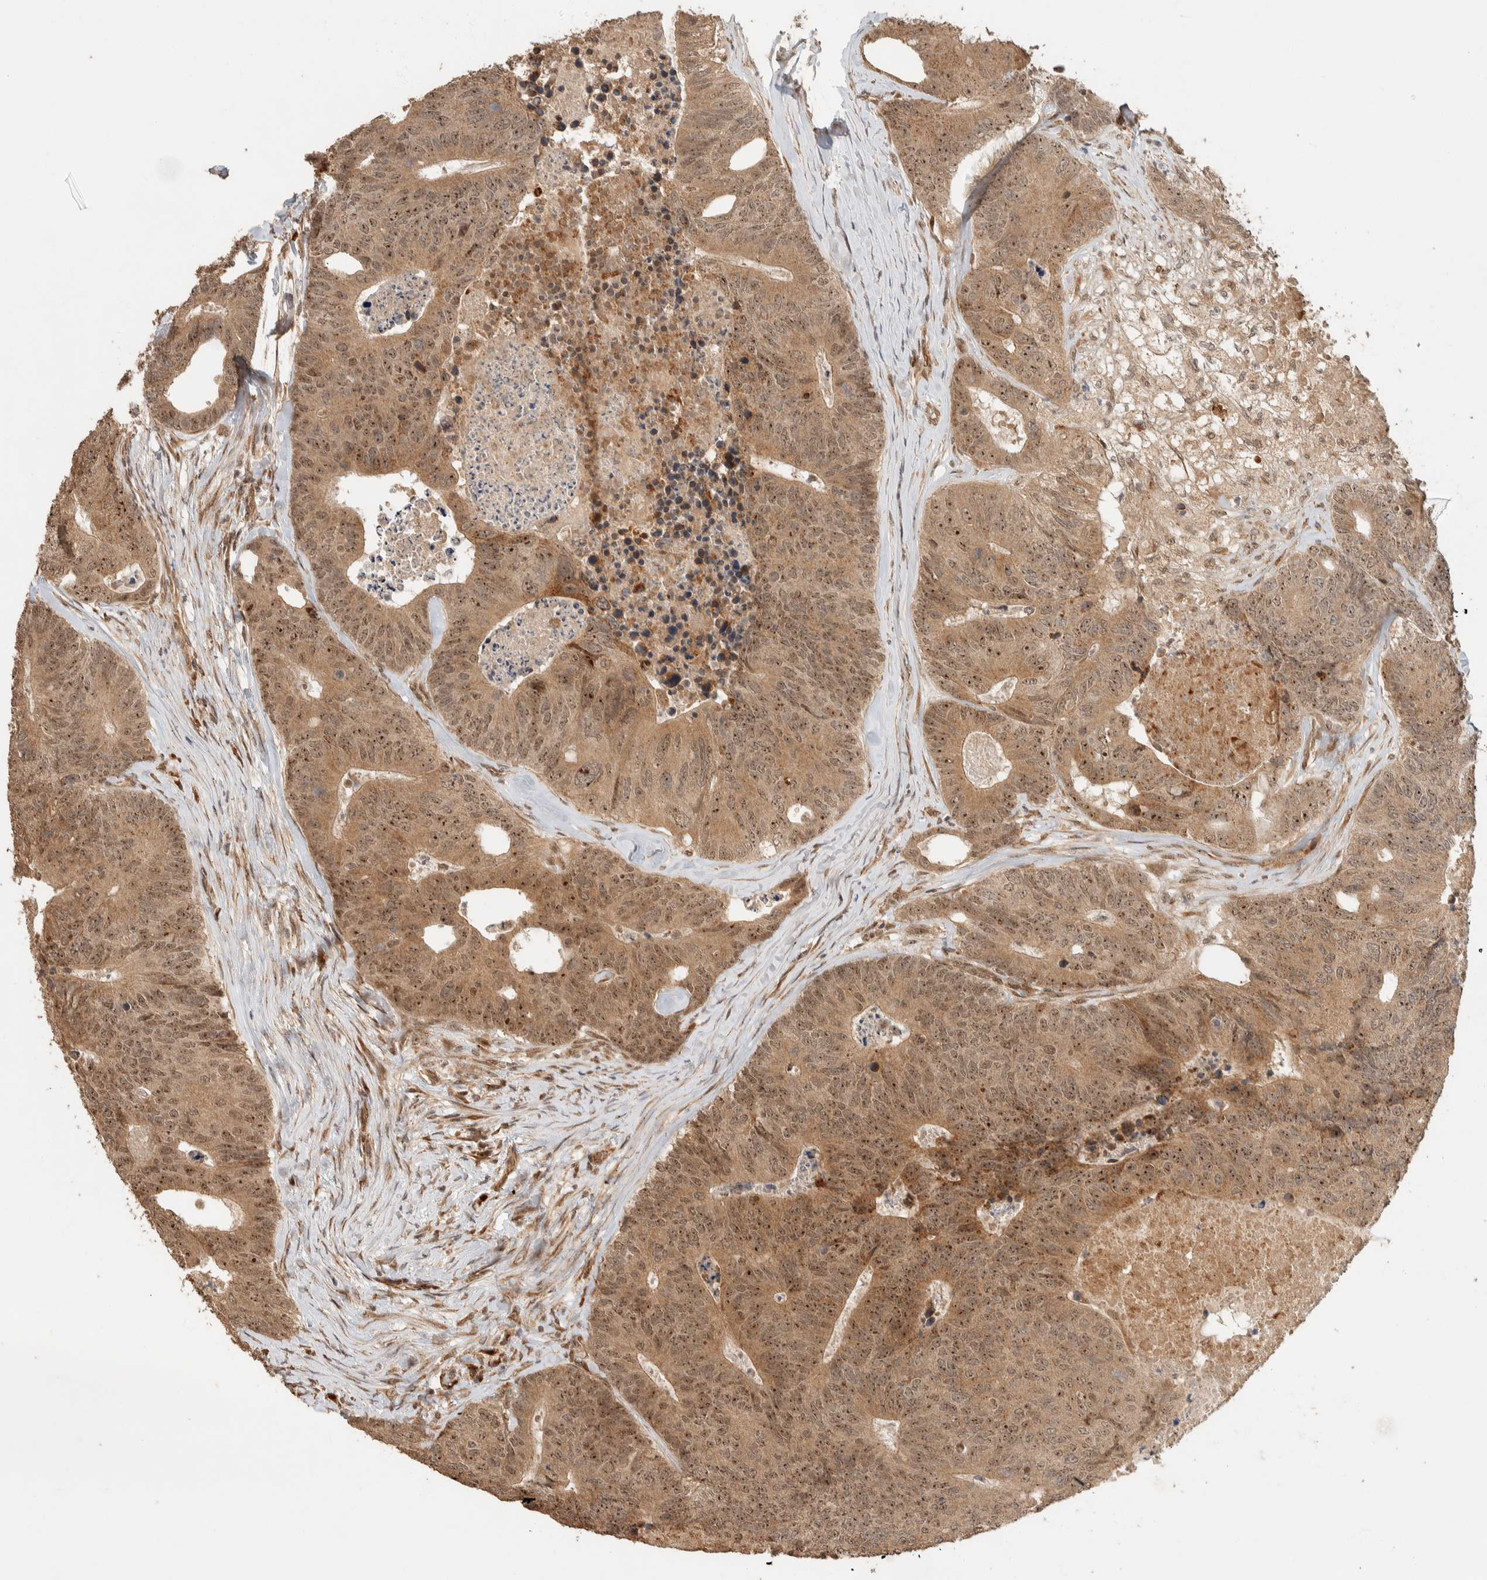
{"staining": {"intensity": "moderate", "quantity": ">75%", "location": "cytoplasmic/membranous,nuclear"}, "tissue": "colorectal cancer", "cell_type": "Tumor cells", "image_type": "cancer", "snomed": [{"axis": "morphology", "description": "Adenocarcinoma, NOS"}, {"axis": "topography", "description": "Colon"}], "caption": "Tumor cells demonstrate moderate cytoplasmic/membranous and nuclear positivity in about >75% of cells in colorectal cancer.", "gene": "ZBTB2", "patient": {"sex": "female", "age": 67}}